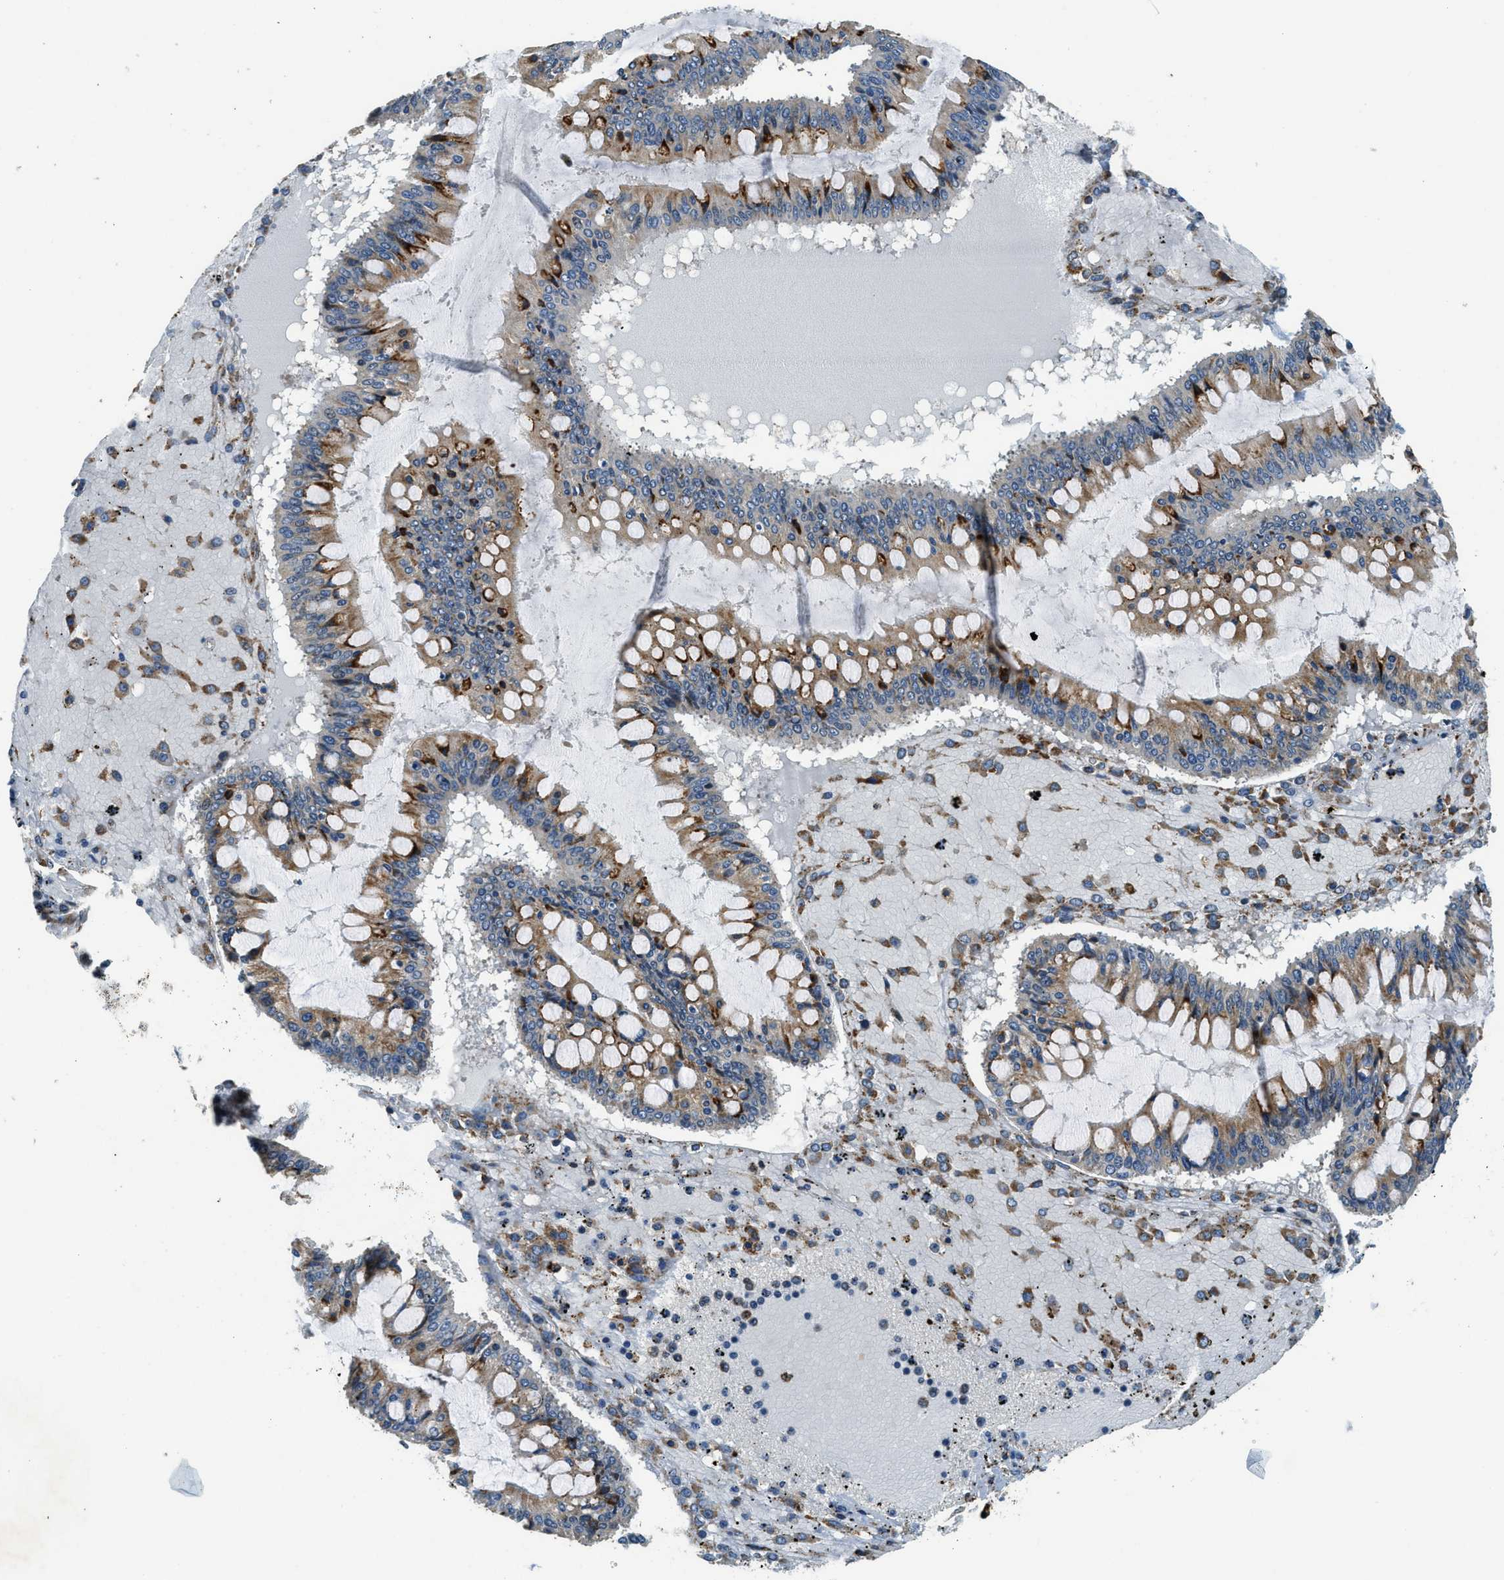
{"staining": {"intensity": "strong", "quantity": "25%-75%", "location": "cytoplasmic/membranous"}, "tissue": "ovarian cancer", "cell_type": "Tumor cells", "image_type": "cancer", "snomed": [{"axis": "morphology", "description": "Cystadenocarcinoma, mucinous, NOS"}, {"axis": "topography", "description": "Ovary"}], "caption": "Protein analysis of ovarian cancer (mucinous cystadenocarcinoma) tissue reveals strong cytoplasmic/membranous expression in approximately 25%-75% of tumor cells. The staining was performed using DAB (3,3'-diaminobenzidine) to visualize the protein expression in brown, while the nuclei were stained in blue with hematoxylin (Magnification: 20x).", "gene": "HERC2", "patient": {"sex": "female", "age": 73}}